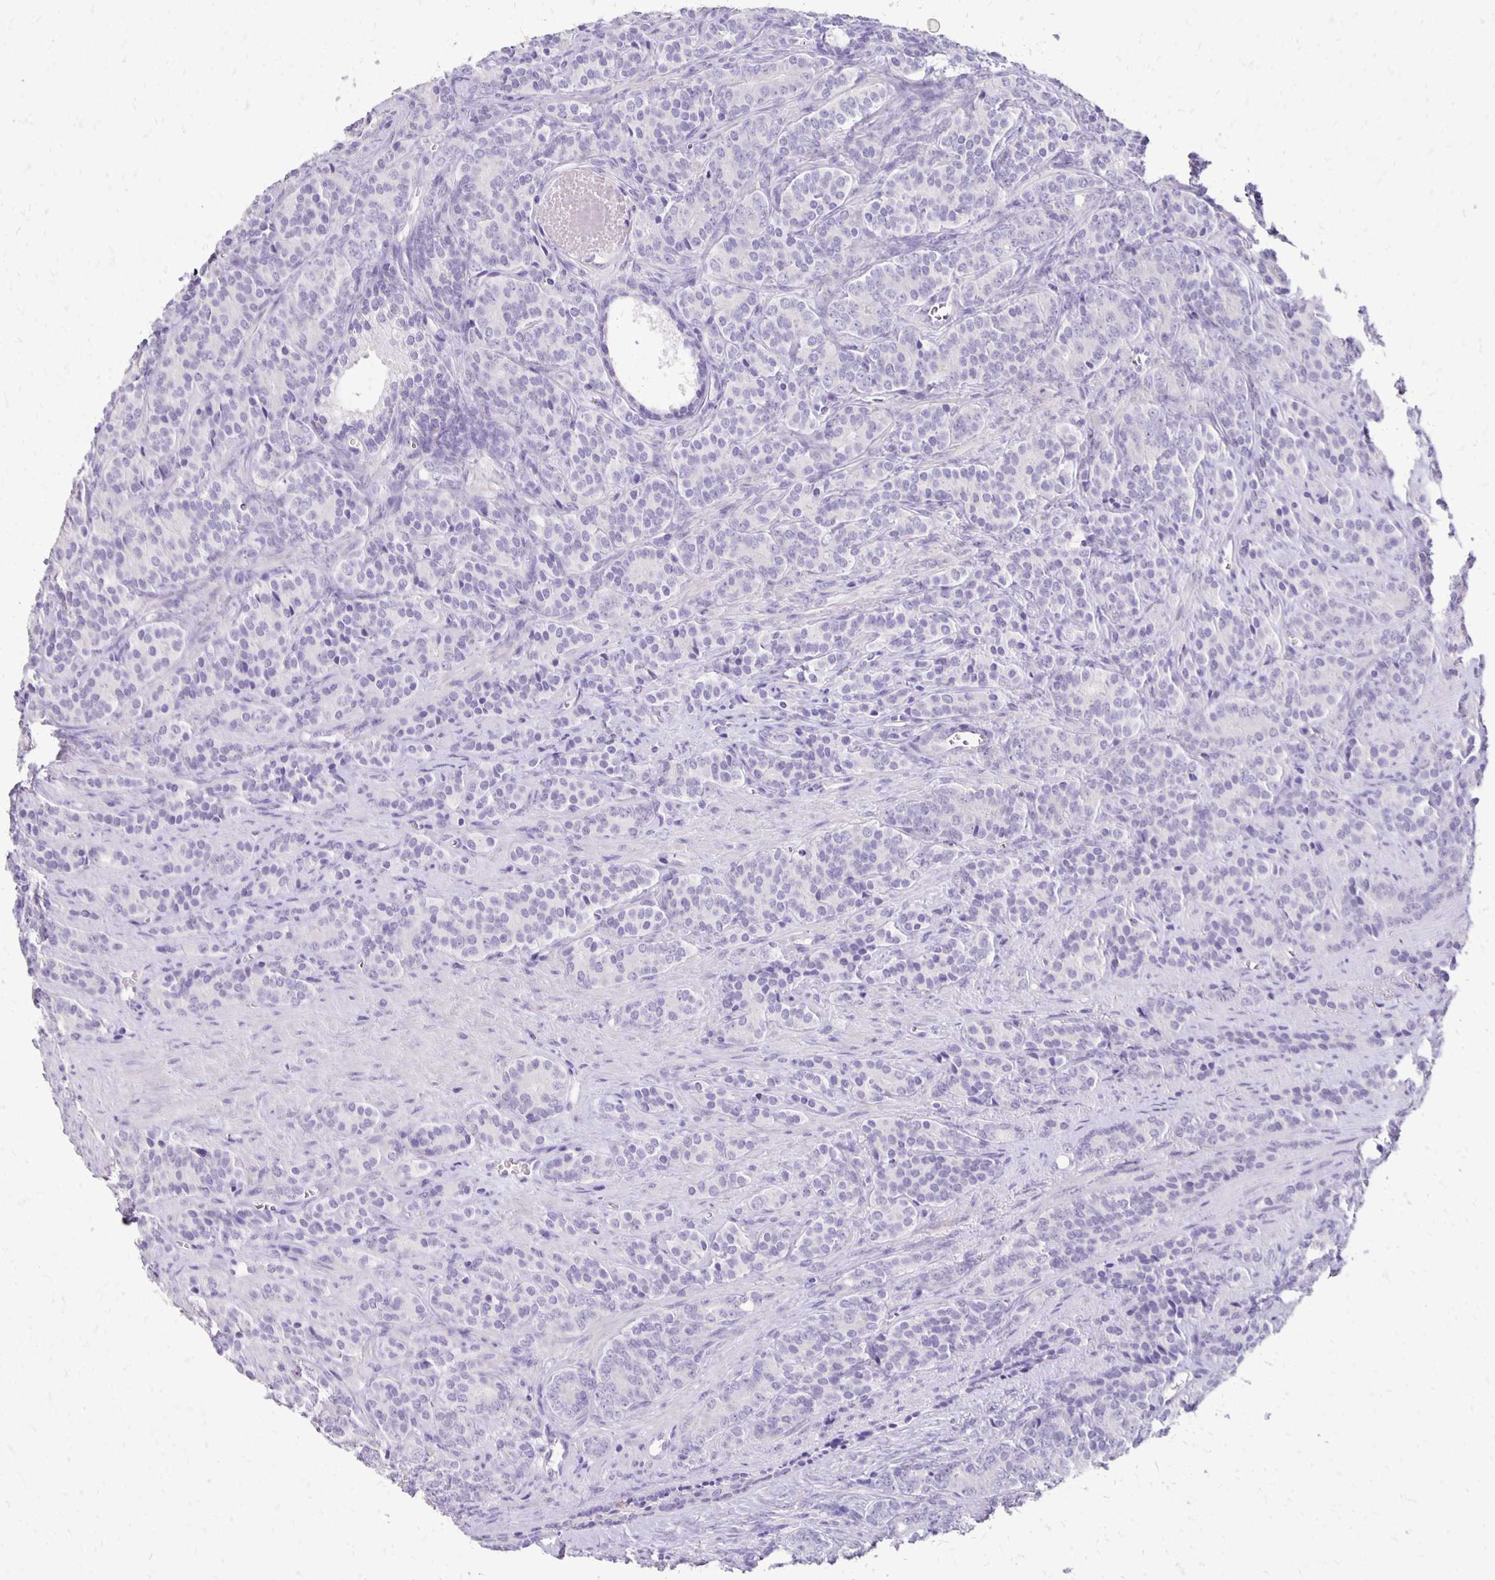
{"staining": {"intensity": "negative", "quantity": "none", "location": "none"}, "tissue": "prostate cancer", "cell_type": "Tumor cells", "image_type": "cancer", "snomed": [{"axis": "morphology", "description": "Adenocarcinoma, High grade"}, {"axis": "topography", "description": "Prostate"}], "caption": "Photomicrograph shows no significant protein expression in tumor cells of high-grade adenocarcinoma (prostate).", "gene": "ANKRD45", "patient": {"sex": "male", "age": 84}}